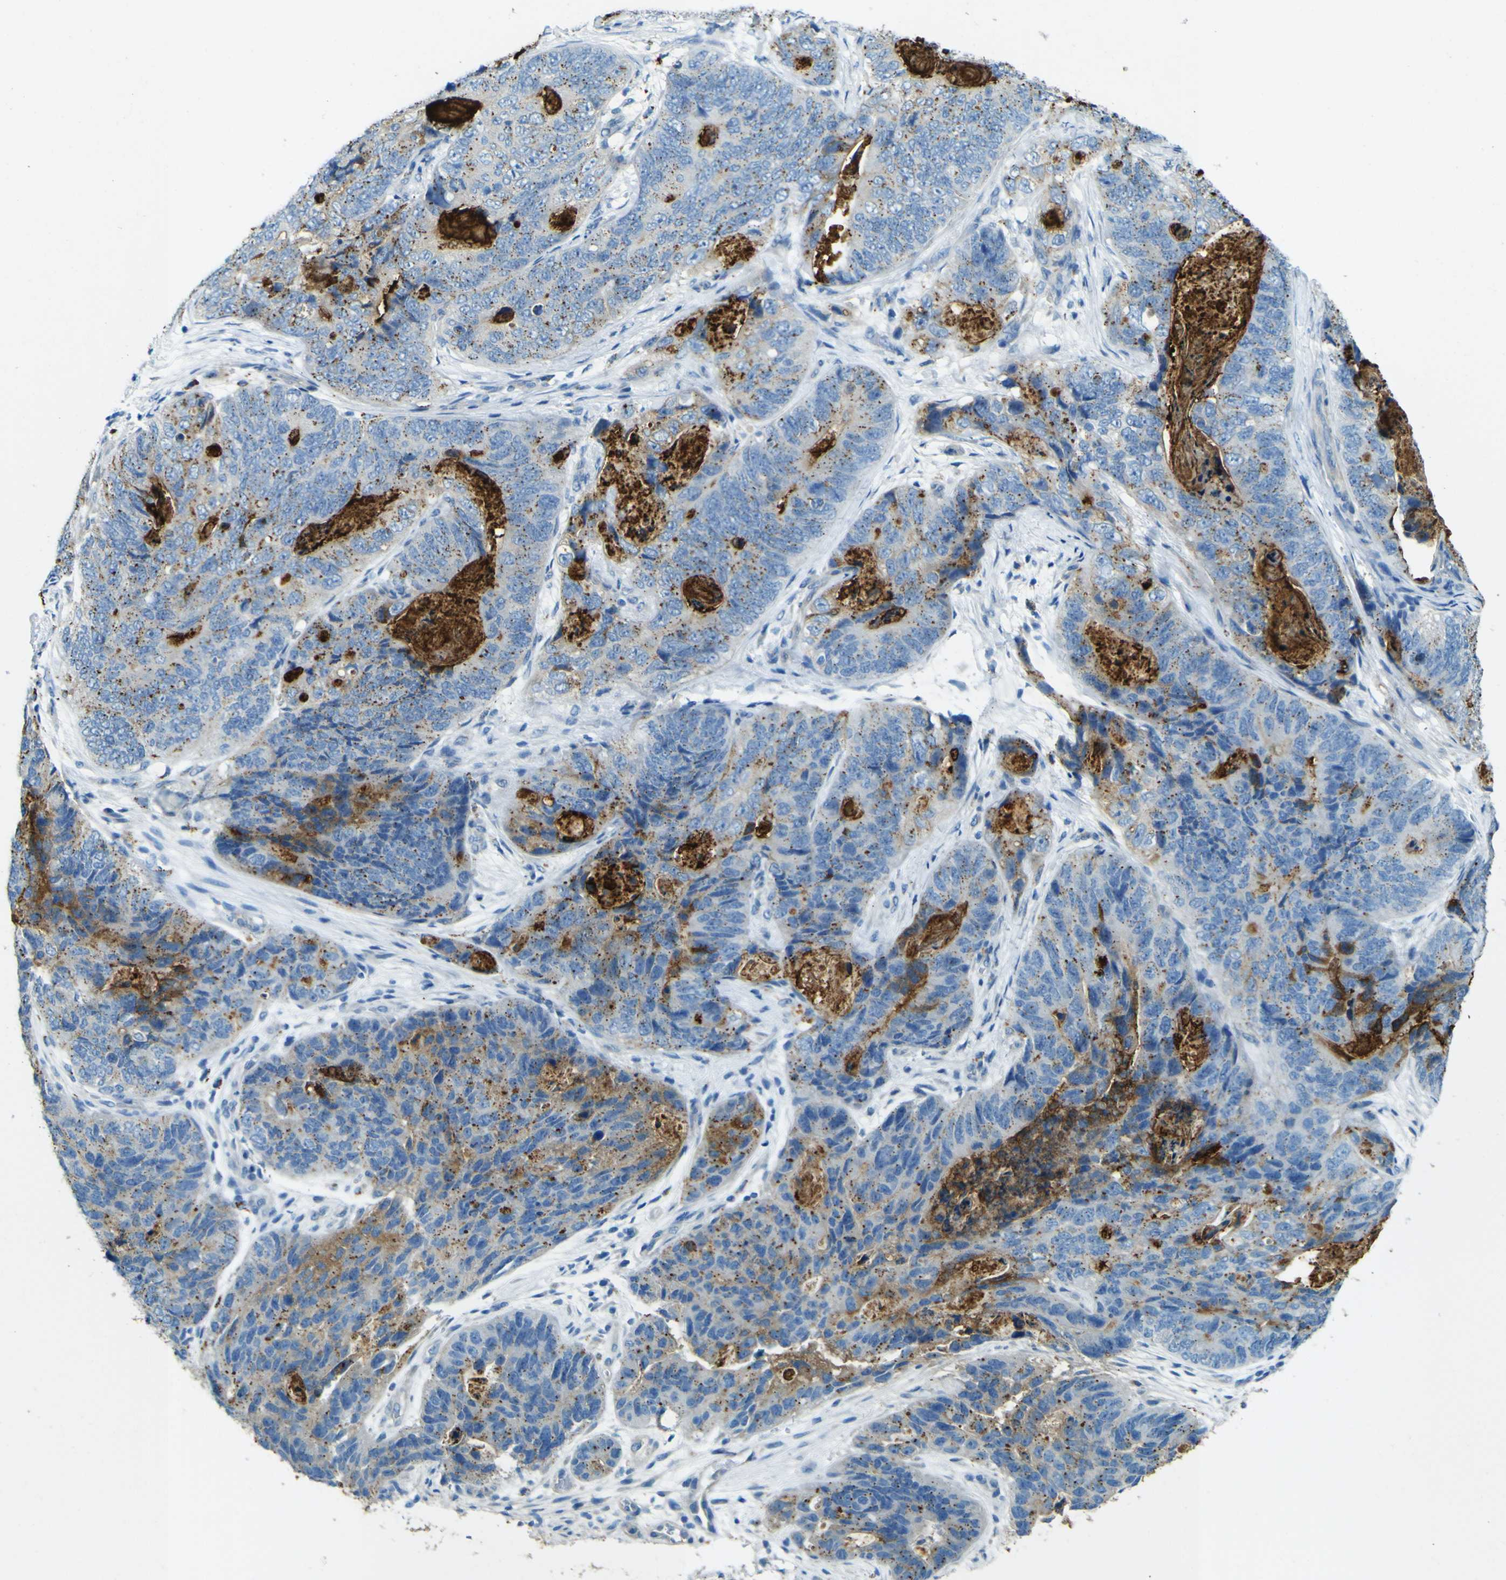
{"staining": {"intensity": "negative", "quantity": "none", "location": "none"}, "tissue": "stomach cancer", "cell_type": "Tumor cells", "image_type": "cancer", "snomed": [{"axis": "morphology", "description": "Adenocarcinoma, NOS"}, {"axis": "topography", "description": "Stomach"}], "caption": "Immunohistochemical staining of human stomach adenocarcinoma demonstrates no significant expression in tumor cells.", "gene": "PDE9A", "patient": {"sex": "female", "age": 89}}